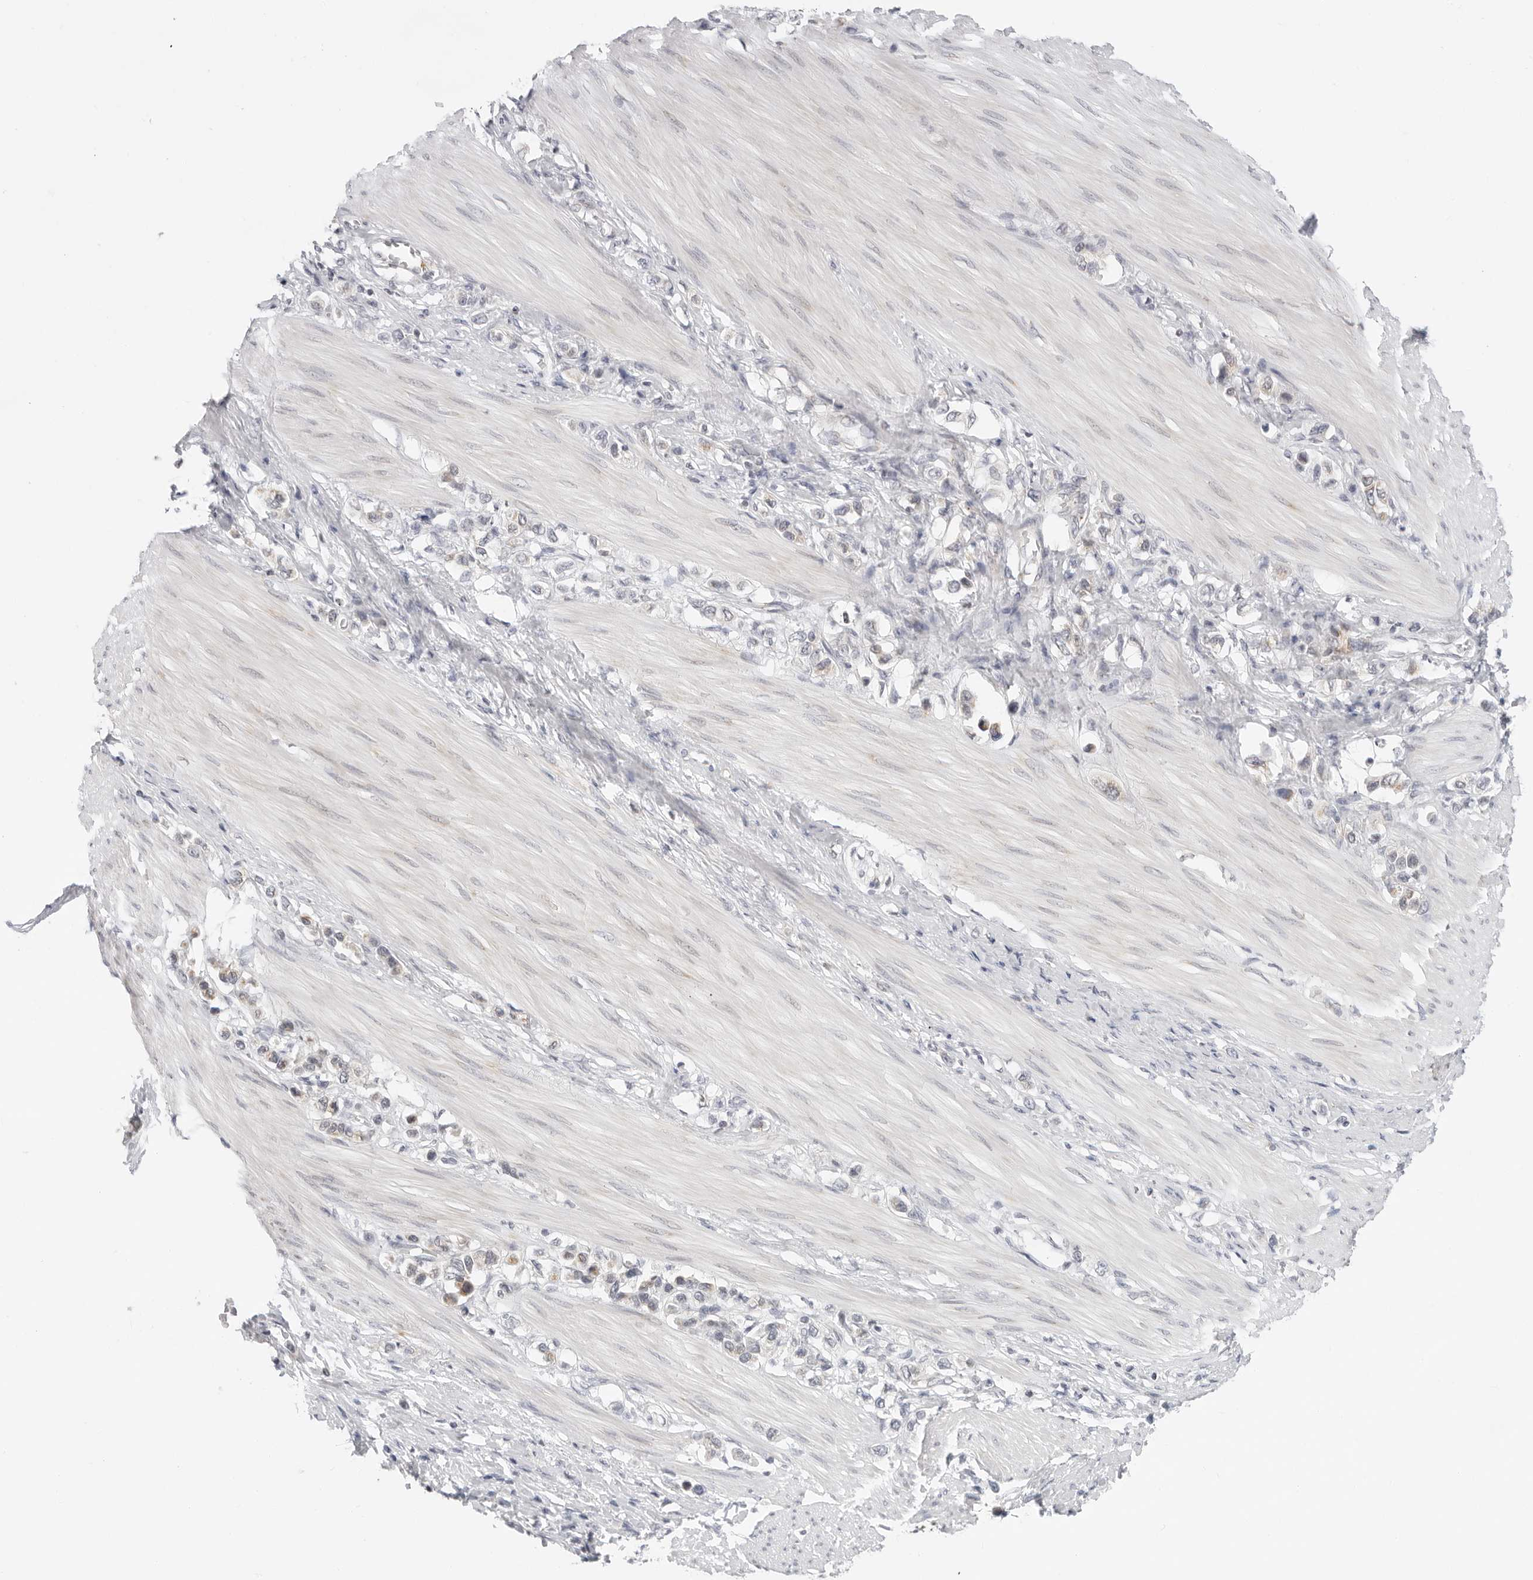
{"staining": {"intensity": "weak", "quantity": "<25%", "location": "cytoplasmic/membranous"}, "tissue": "stomach cancer", "cell_type": "Tumor cells", "image_type": "cancer", "snomed": [{"axis": "morphology", "description": "Adenocarcinoma, NOS"}, {"axis": "topography", "description": "Stomach"}], "caption": "Immunohistochemical staining of human stomach cancer (adenocarcinoma) demonstrates no significant positivity in tumor cells.", "gene": "CIART", "patient": {"sex": "female", "age": 65}}